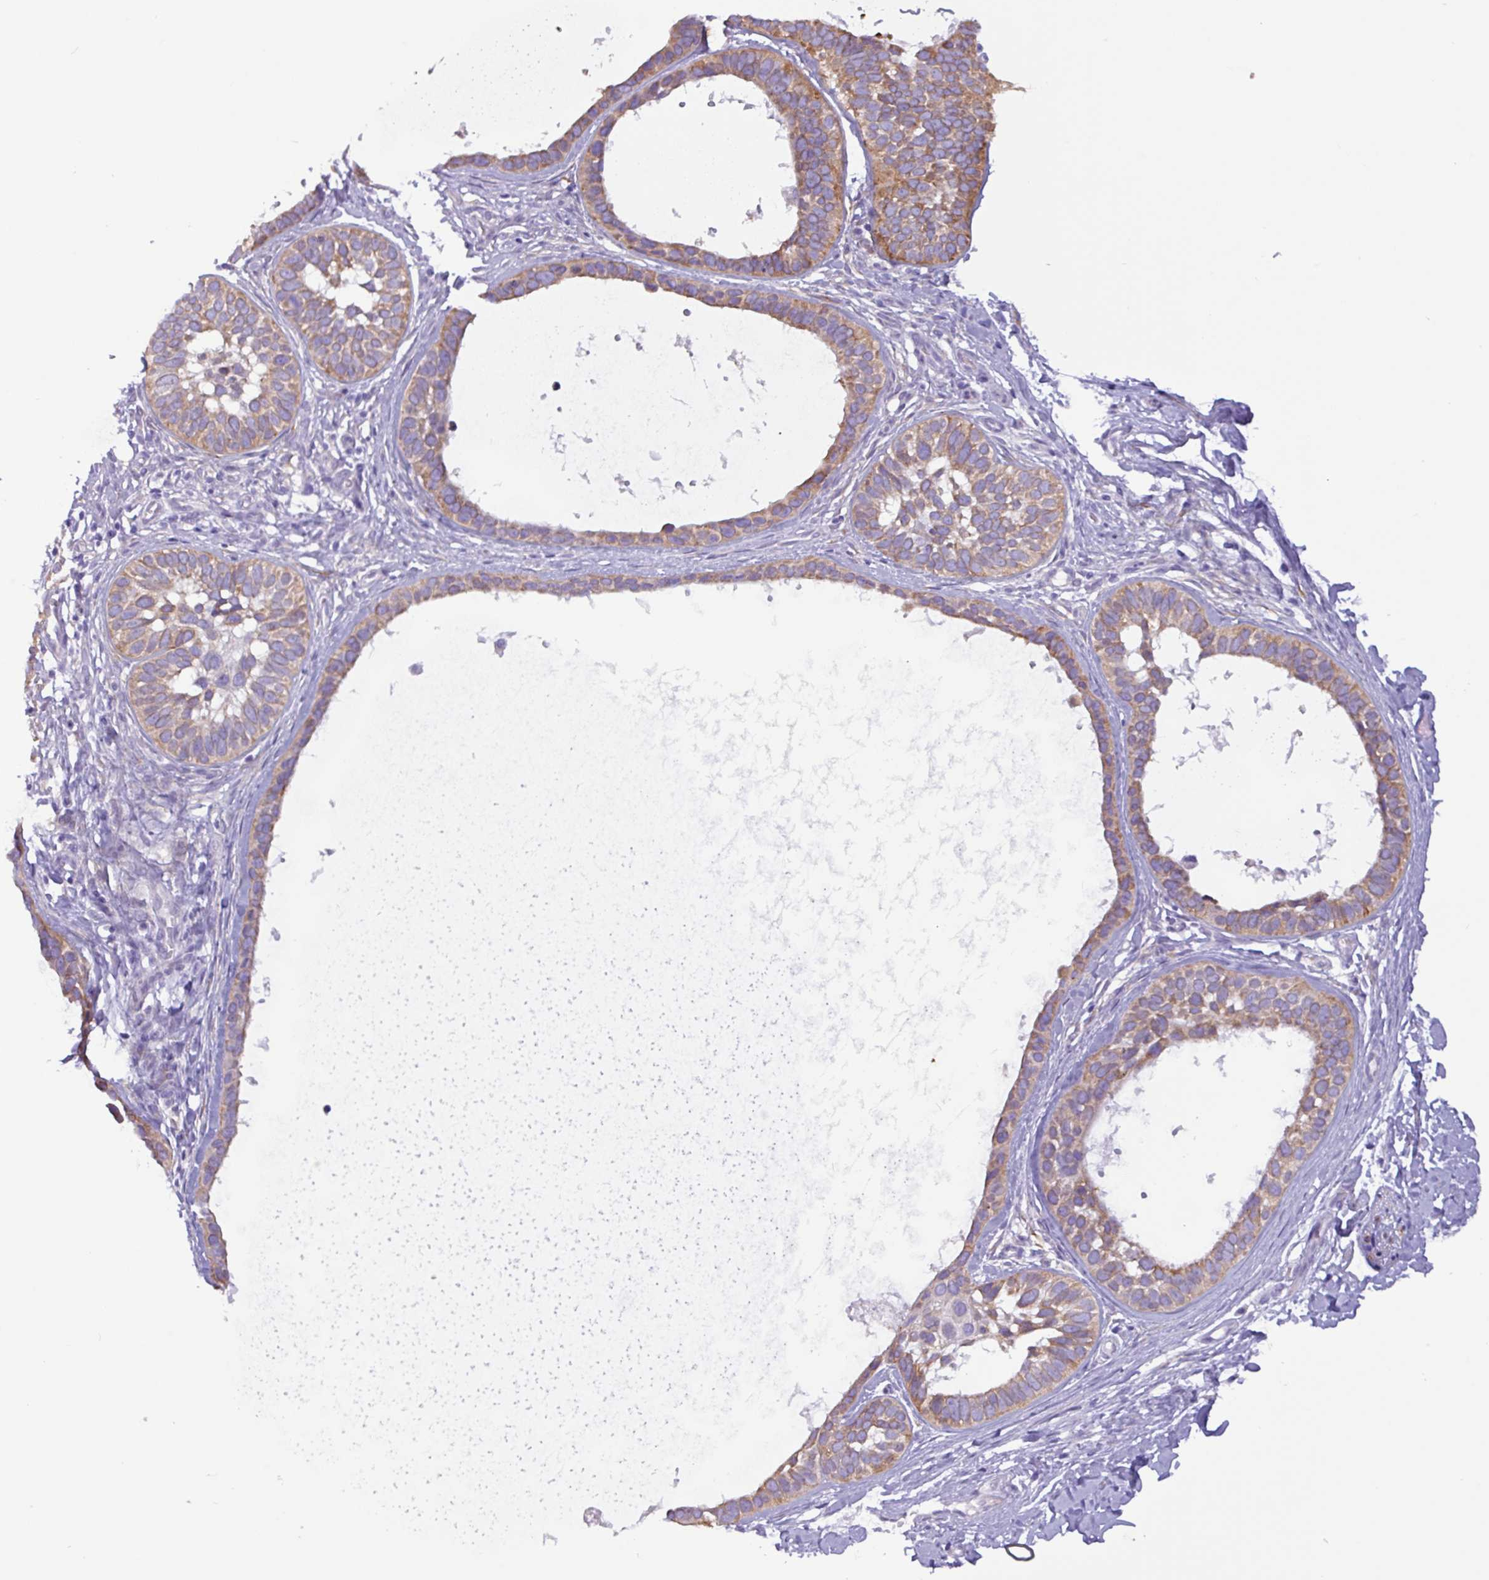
{"staining": {"intensity": "moderate", "quantity": ">75%", "location": "cytoplasmic/membranous"}, "tissue": "skin cancer", "cell_type": "Tumor cells", "image_type": "cancer", "snomed": [{"axis": "morphology", "description": "Basal cell carcinoma"}, {"axis": "topography", "description": "Skin"}], "caption": "A high-resolution photomicrograph shows immunohistochemistry staining of basal cell carcinoma (skin), which displays moderate cytoplasmic/membranous positivity in about >75% of tumor cells.", "gene": "SLC38A1", "patient": {"sex": "male", "age": 62}}